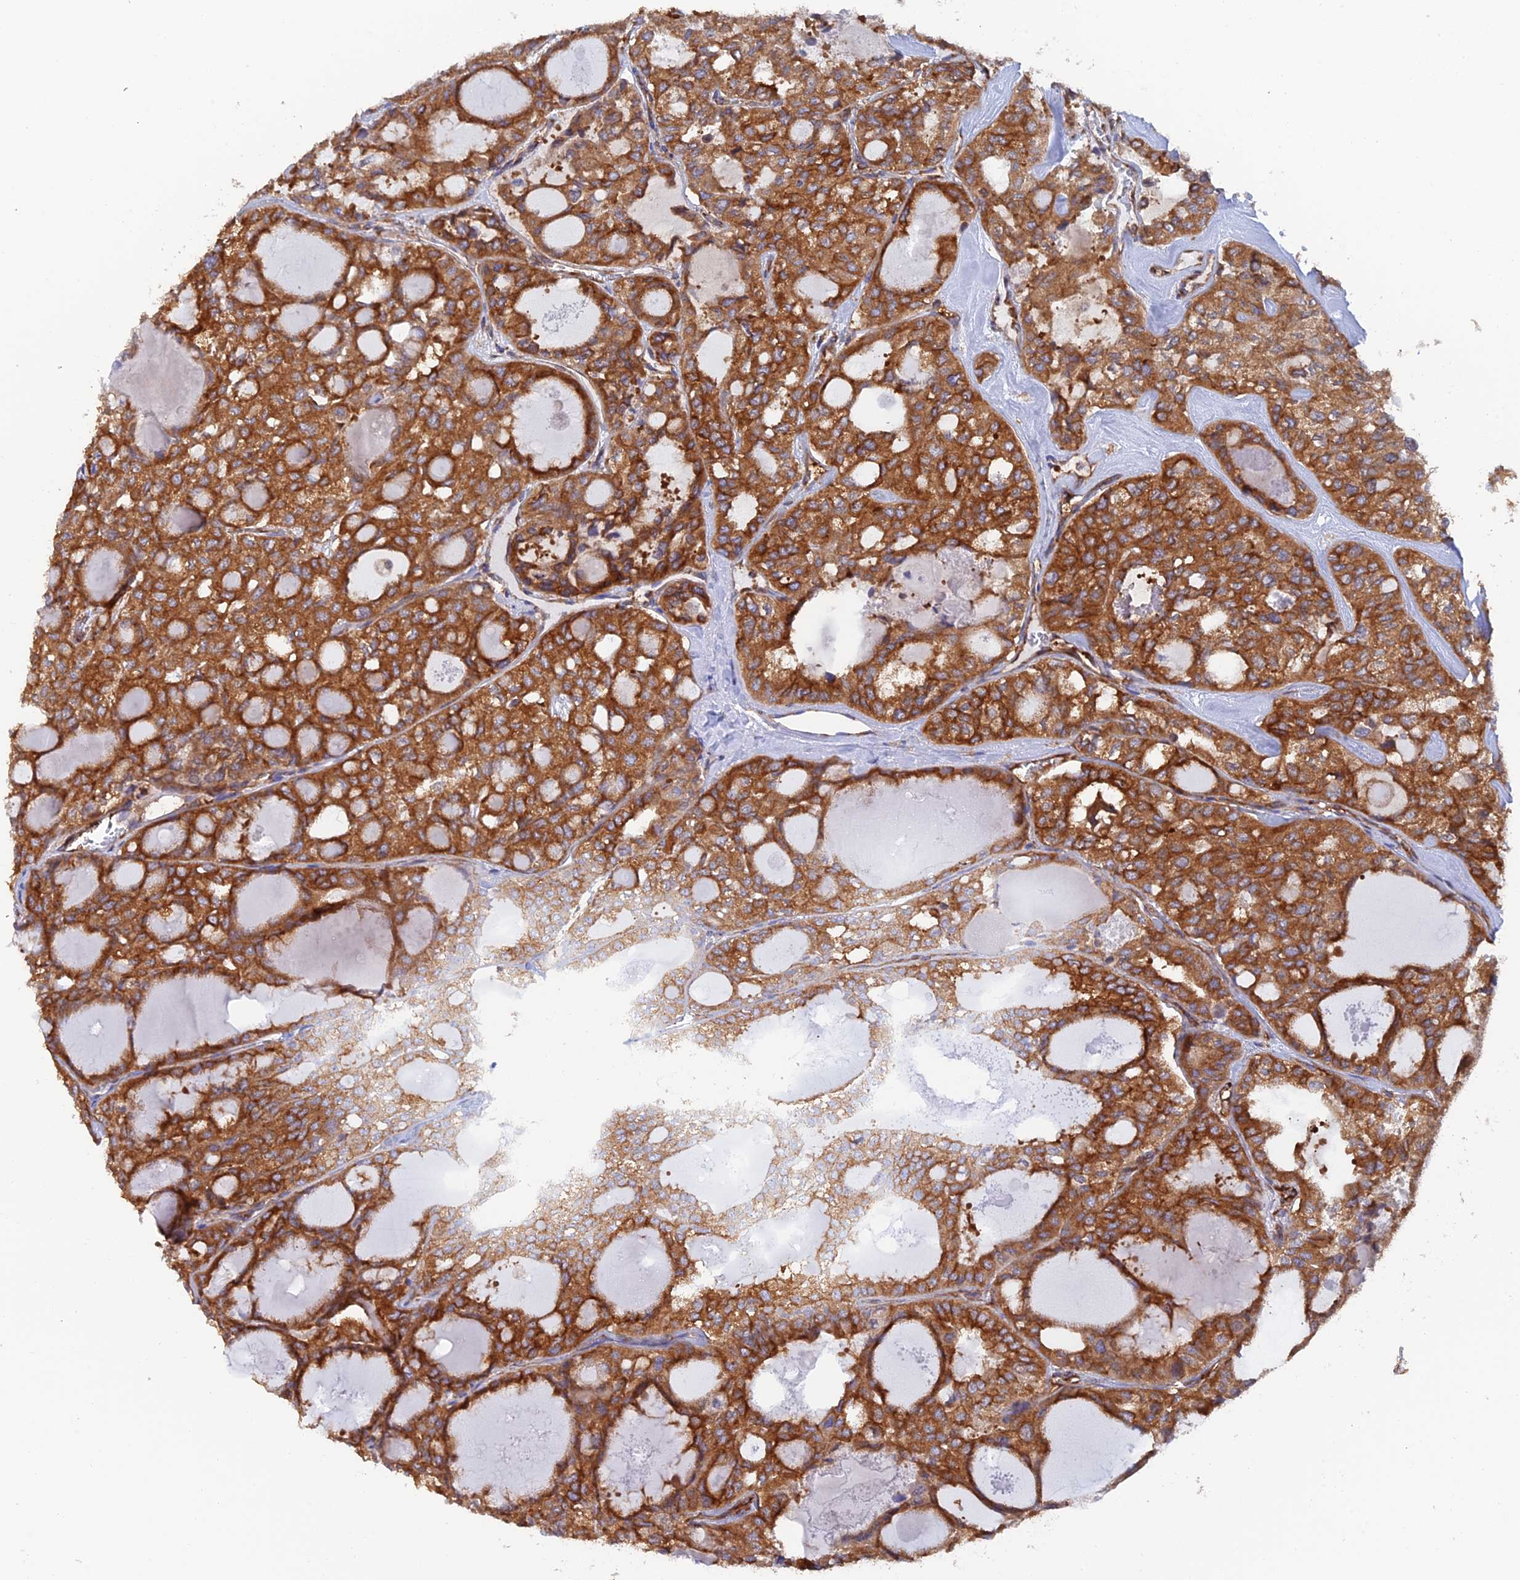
{"staining": {"intensity": "strong", "quantity": ">75%", "location": "cytoplasmic/membranous"}, "tissue": "thyroid cancer", "cell_type": "Tumor cells", "image_type": "cancer", "snomed": [{"axis": "morphology", "description": "Follicular adenoma carcinoma, NOS"}, {"axis": "topography", "description": "Thyroid gland"}], "caption": "There is high levels of strong cytoplasmic/membranous positivity in tumor cells of follicular adenoma carcinoma (thyroid), as demonstrated by immunohistochemical staining (brown color).", "gene": "DCTN2", "patient": {"sex": "male", "age": 75}}